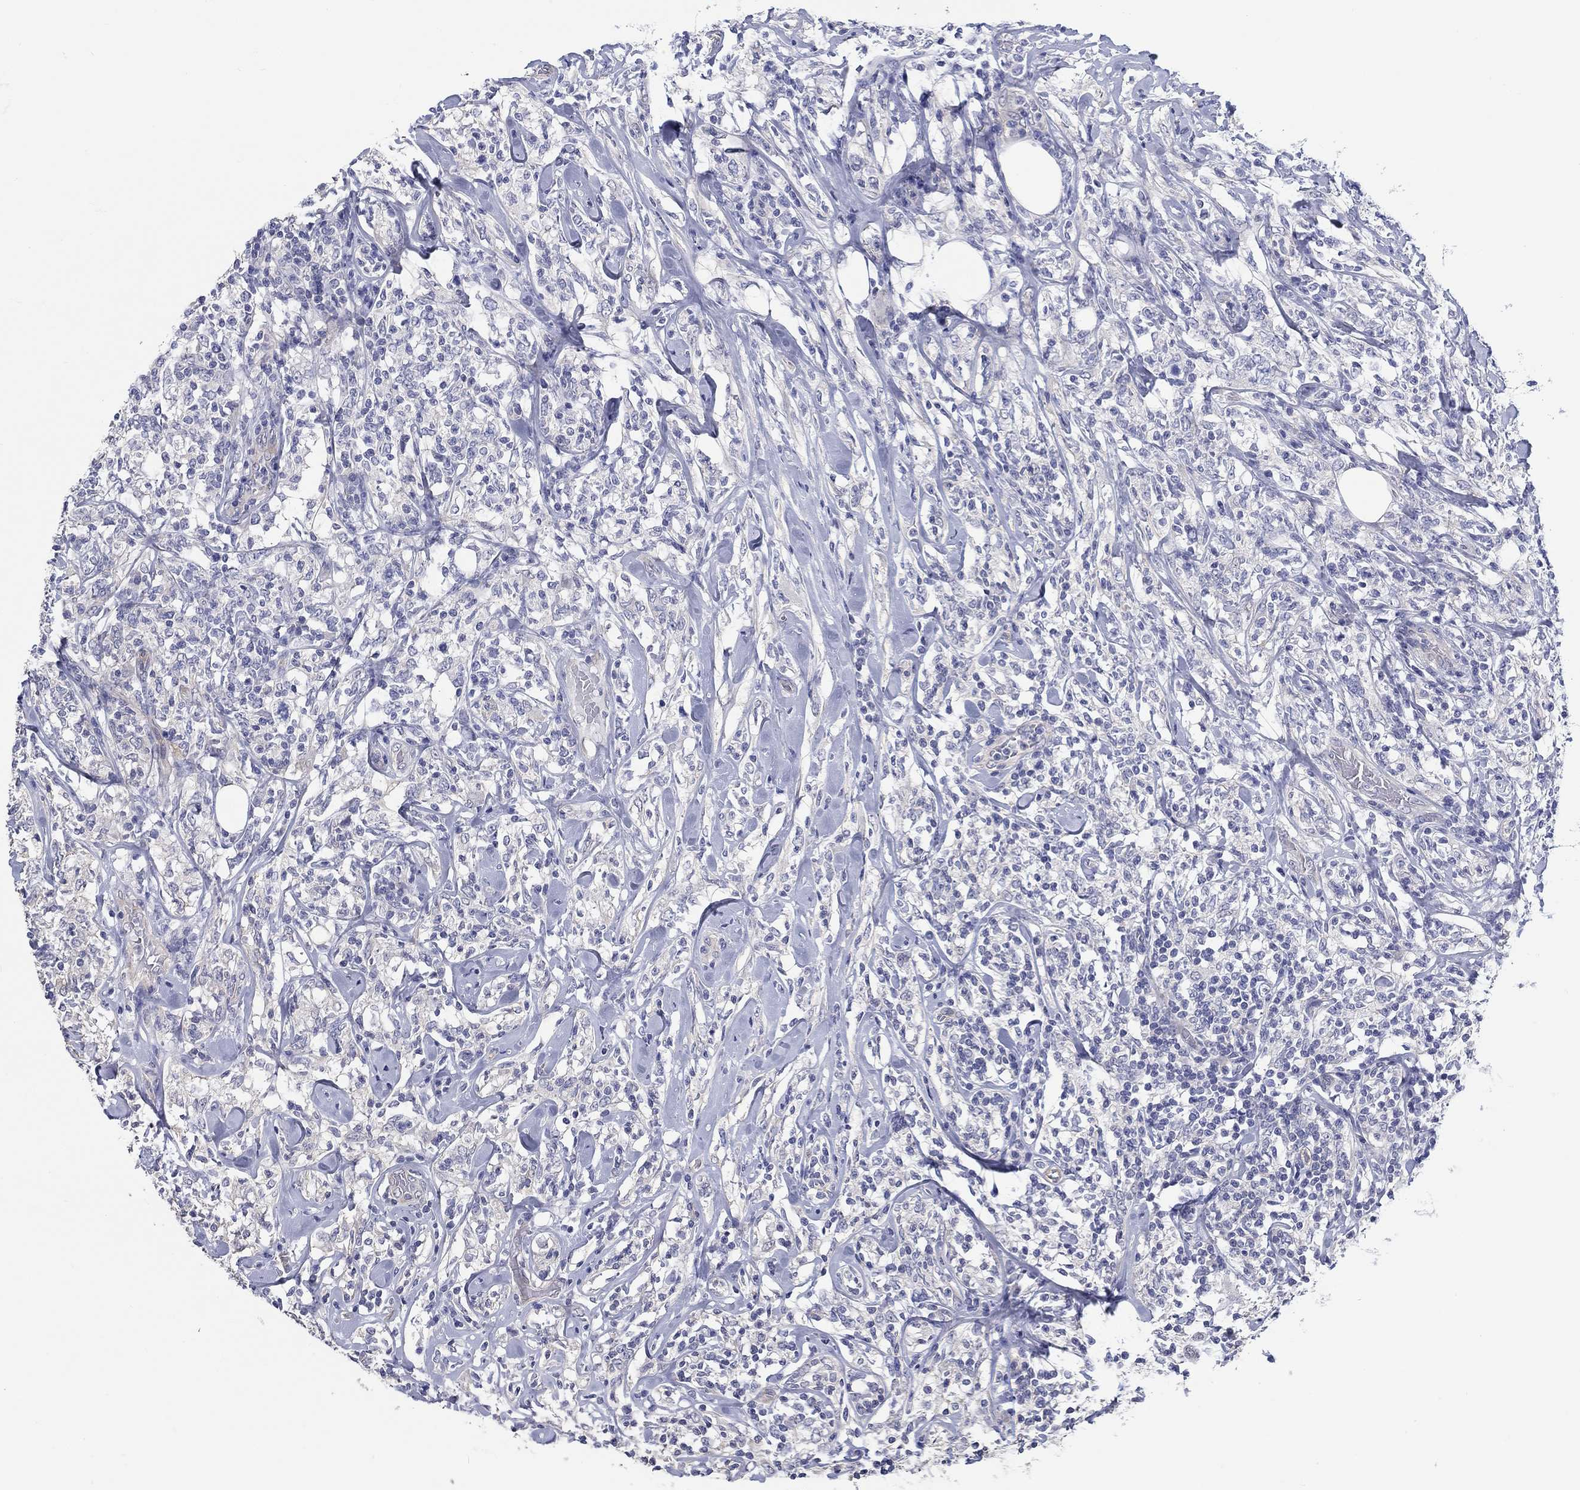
{"staining": {"intensity": "negative", "quantity": "none", "location": "none"}, "tissue": "lymphoma", "cell_type": "Tumor cells", "image_type": "cancer", "snomed": [{"axis": "morphology", "description": "Malignant lymphoma, non-Hodgkin's type, High grade"}, {"axis": "topography", "description": "Lymph node"}], "caption": "This is a image of immunohistochemistry (IHC) staining of high-grade malignant lymphoma, non-Hodgkin's type, which shows no expression in tumor cells.", "gene": "CRYGD", "patient": {"sex": "female", "age": 84}}